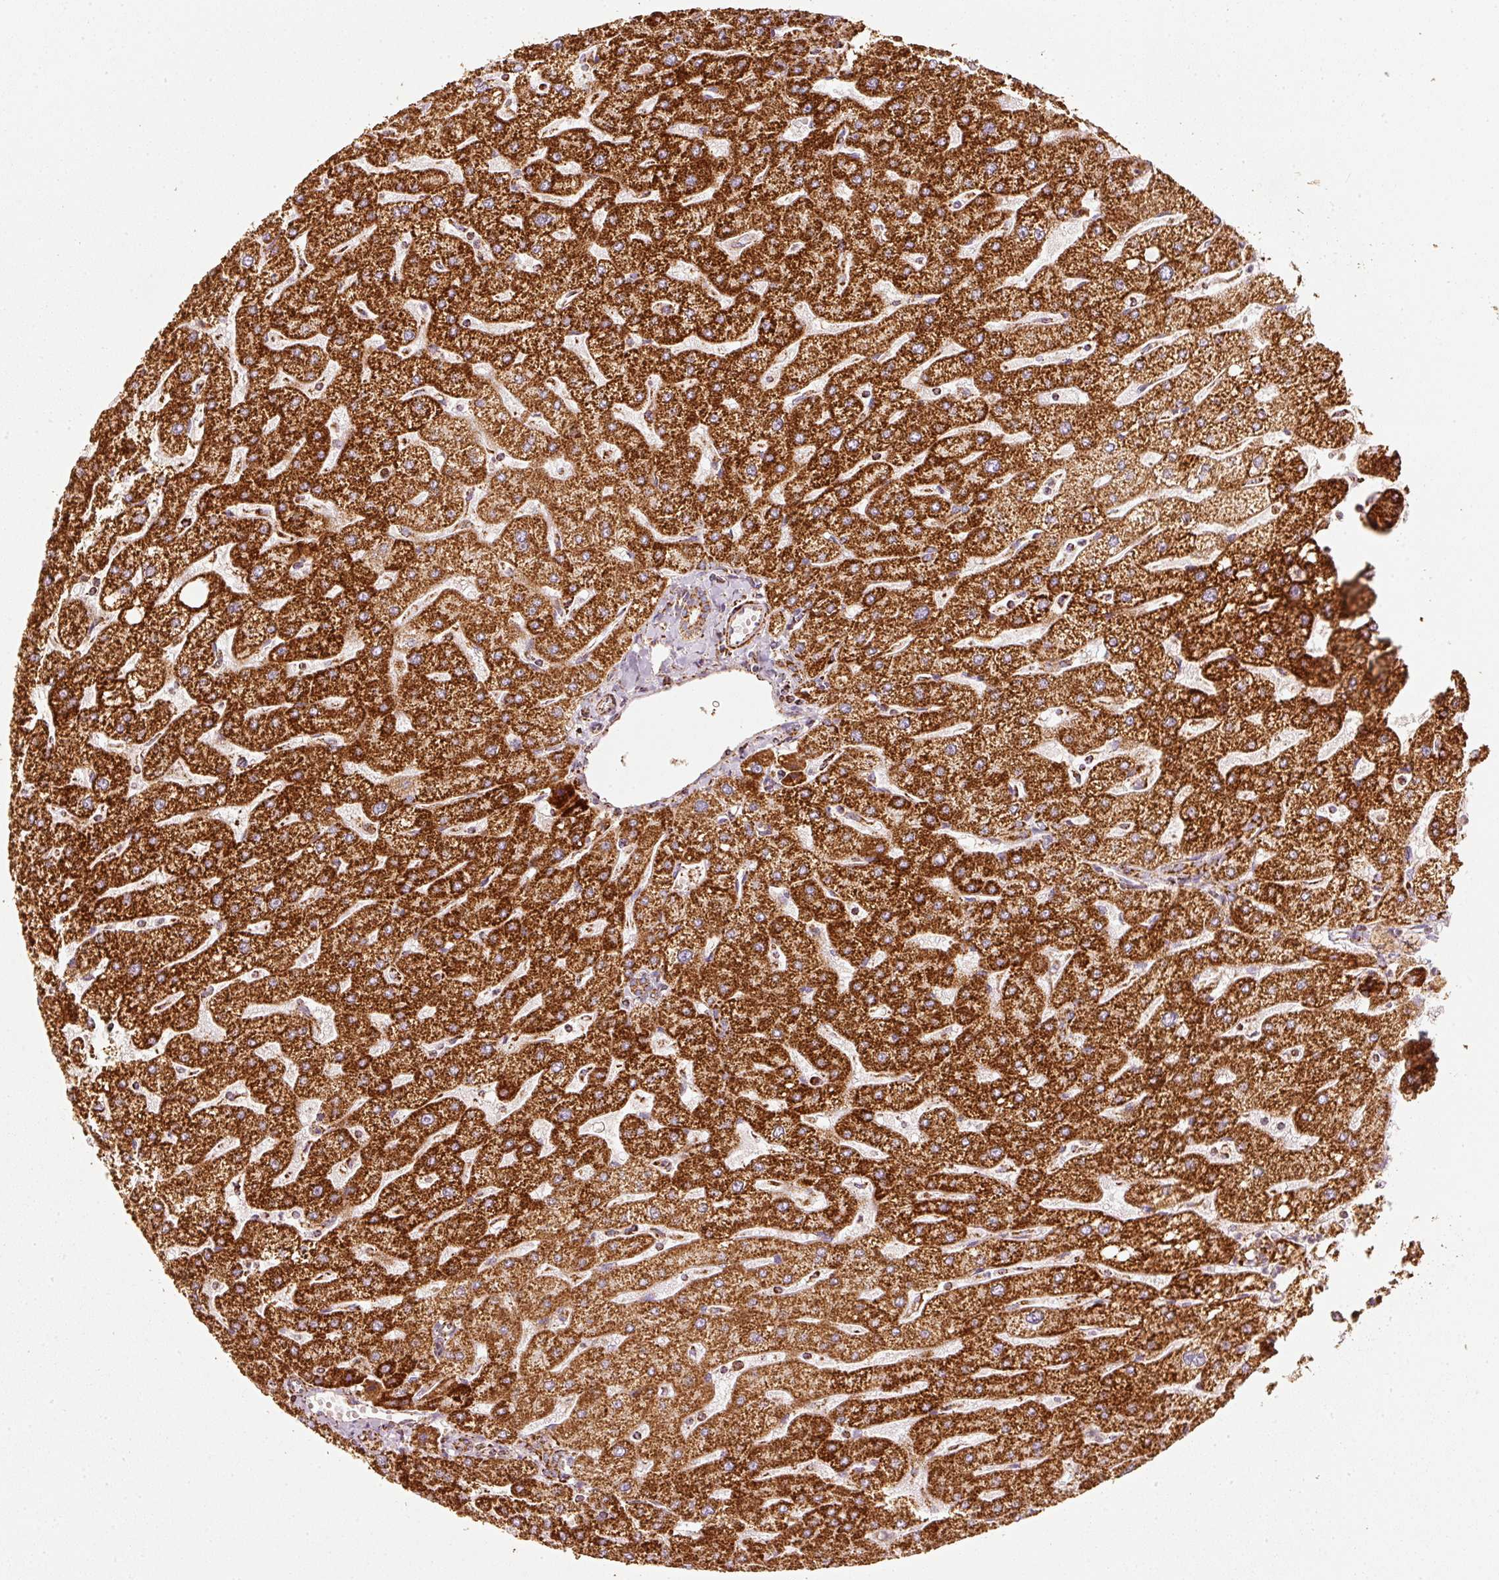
{"staining": {"intensity": "moderate", "quantity": ">75%", "location": "cytoplasmic/membranous"}, "tissue": "liver", "cell_type": "Cholangiocytes", "image_type": "normal", "snomed": [{"axis": "morphology", "description": "Normal tissue, NOS"}, {"axis": "topography", "description": "Liver"}], "caption": "Liver stained for a protein shows moderate cytoplasmic/membranous positivity in cholangiocytes.", "gene": "UQCRC1", "patient": {"sex": "male", "age": 67}}